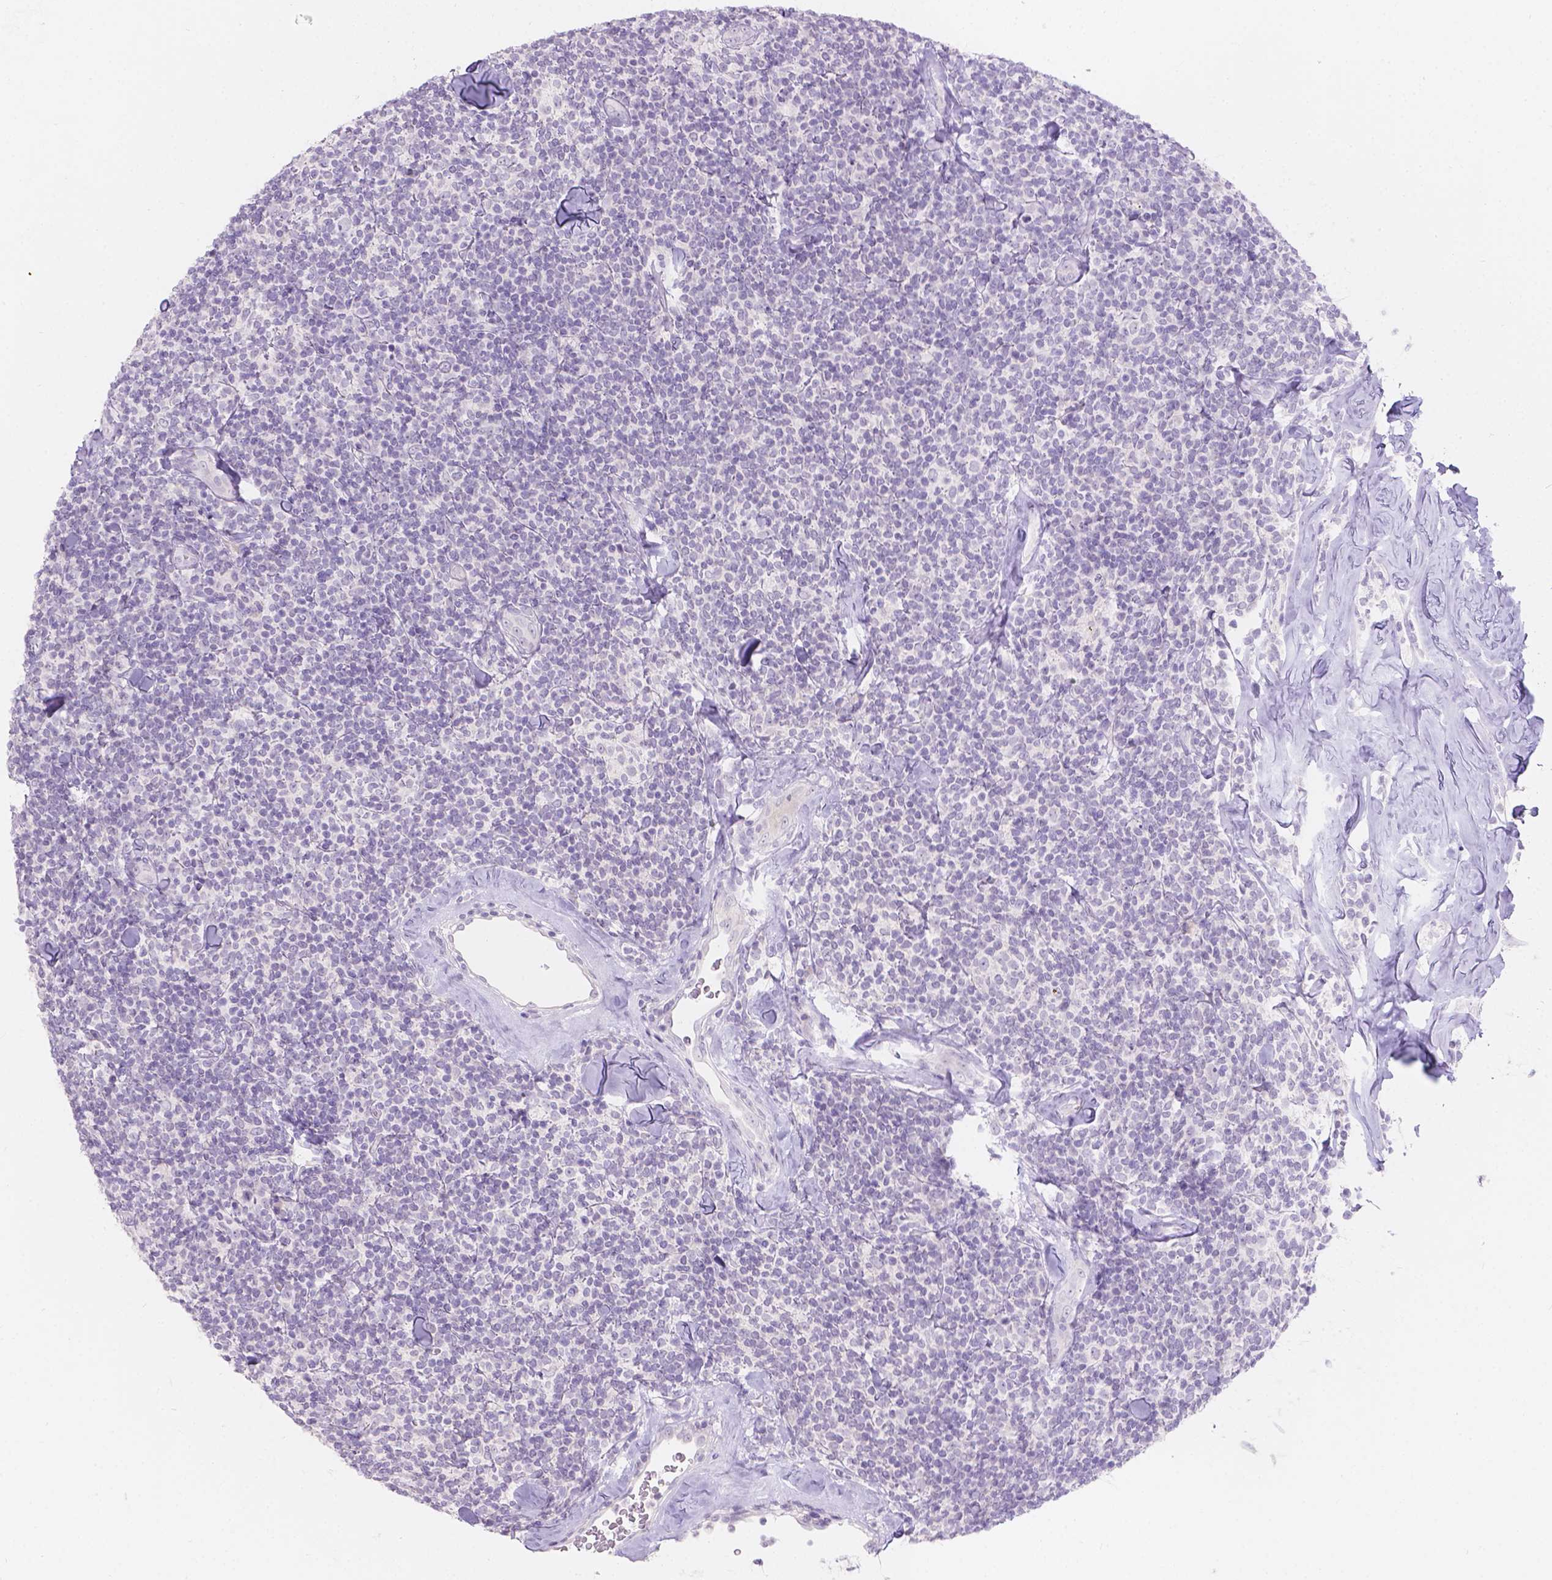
{"staining": {"intensity": "negative", "quantity": "none", "location": "none"}, "tissue": "lymphoma", "cell_type": "Tumor cells", "image_type": "cancer", "snomed": [{"axis": "morphology", "description": "Malignant lymphoma, non-Hodgkin's type, Low grade"}, {"axis": "topography", "description": "Lymph node"}], "caption": "The photomicrograph exhibits no staining of tumor cells in malignant lymphoma, non-Hodgkin's type (low-grade). (Stains: DAB (3,3'-diaminobenzidine) immunohistochemistry with hematoxylin counter stain, Microscopy: brightfield microscopy at high magnification).", "gene": "HTN3", "patient": {"sex": "female", "age": 56}}